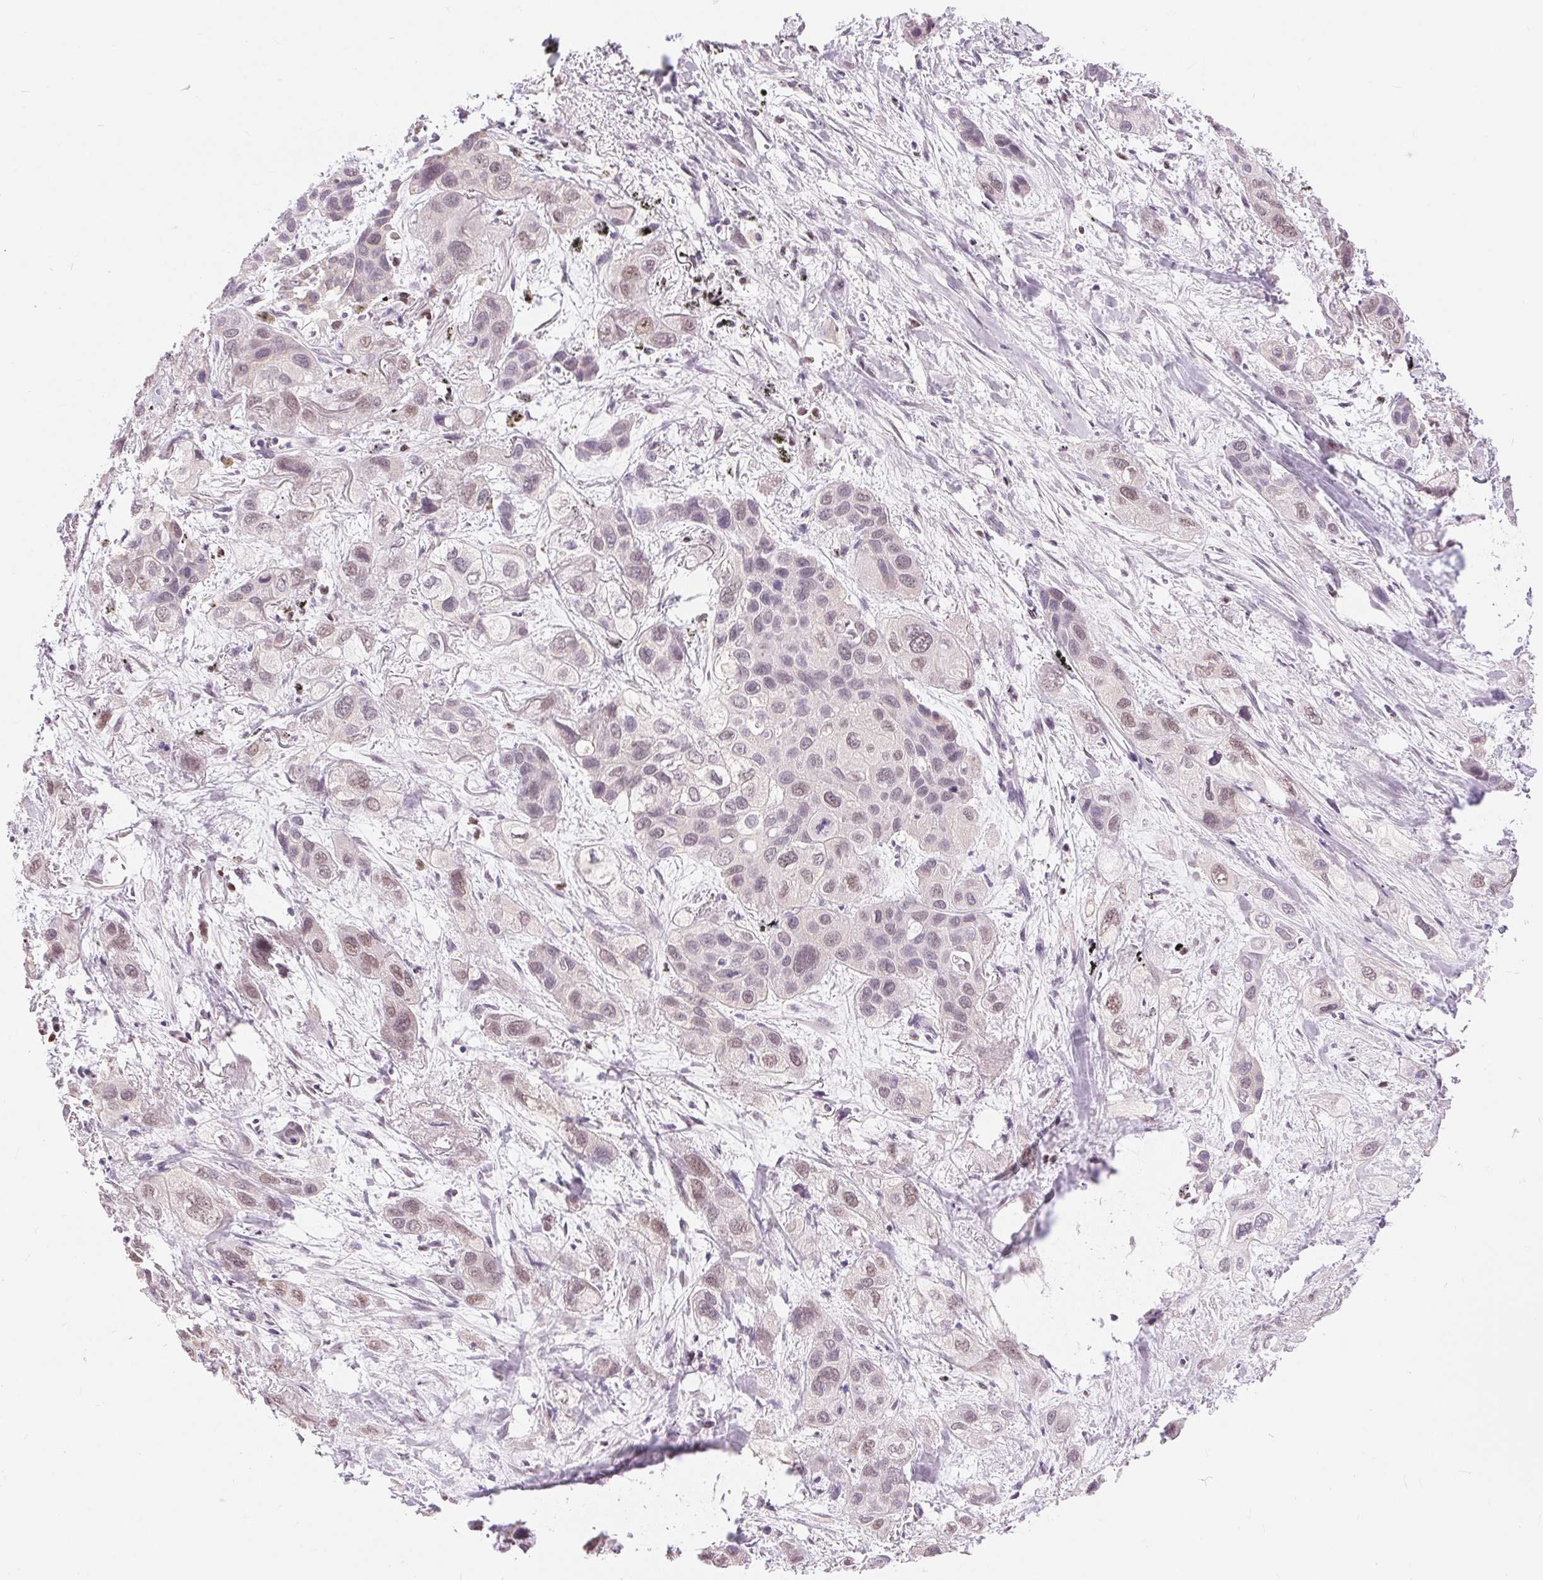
{"staining": {"intensity": "weak", "quantity": "25%-75%", "location": "nuclear"}, "tissue": "lung cancer", "cell_type": "Tumor cells", "image_type": "cancer", "snomed": [{"axis": "morphology", "description": "Squamous cell carcinoma, NOS"}, {"axis": "morphology", "description": "Squamous cell carcinoma, metastatic, NOS"}, {"axis": "topography", "description": "Lung"}], "caption": "High-power microscopy captured an immunohistochemistry (IHC) histopathology image of squamous cell carcinoma (lung), revealing weak nuclear expression in about 25%-75% of tumor cells. (DAB (3,3'-diaminobenzidine) IHC, brown staining for protein, blue staining for nuclei).", "gene": "POU2F2", "patient": {"sex": "male", "age": 59}}